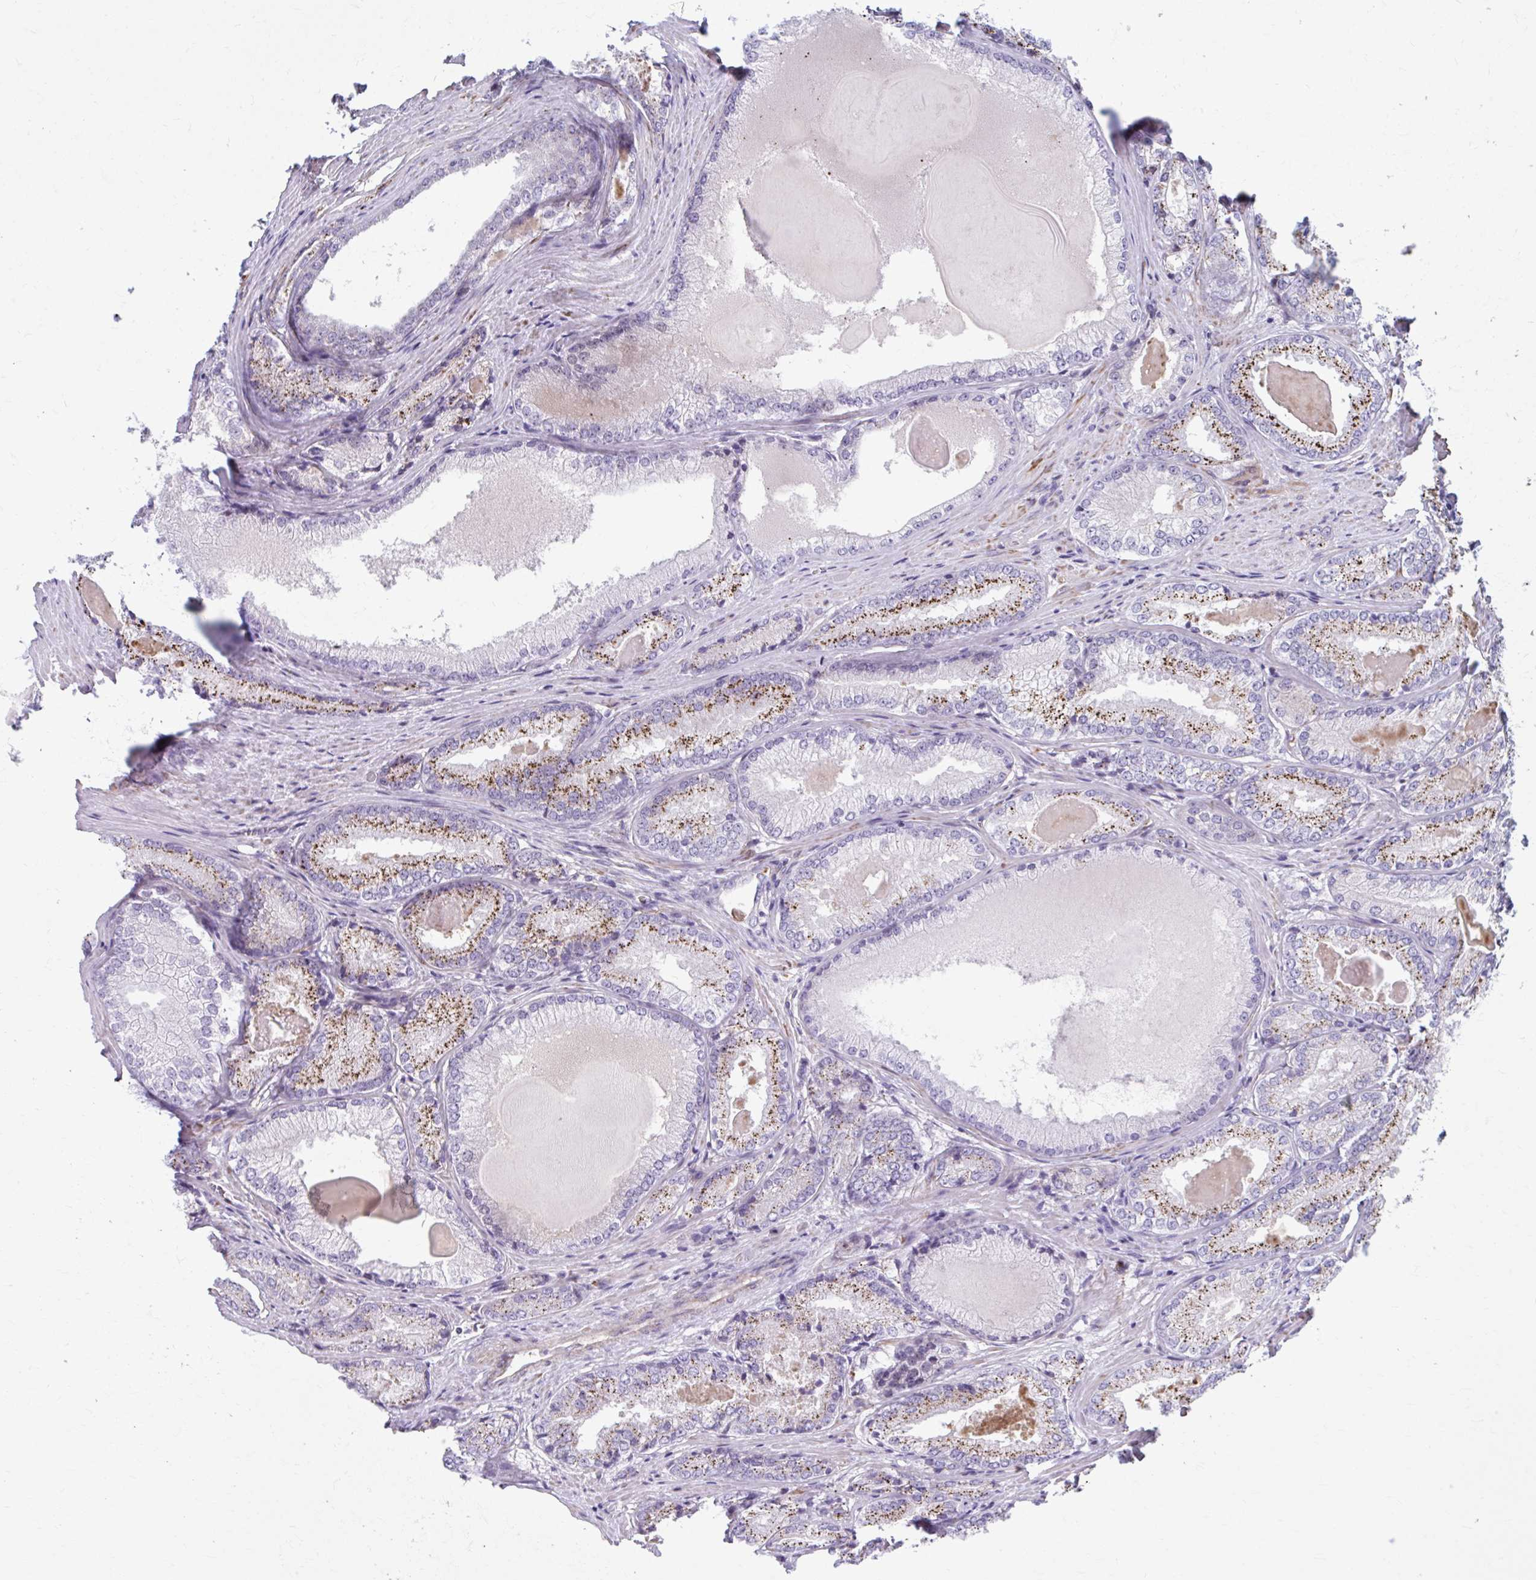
{"staining": {"intensity": "strong", "quantity": "25%-75%", "location": "cytoplasmic/membranous"}, "tissue": "prostate cancer", "cell_type": "Tumor cells", "image_type": "cancer", "snomed": [{"axis": "morphology", "description": "Adenocarcinoma, NOS"}, {"axis": "morphology", "description": "Adenocarcinoma, Low grade"}, {"axis": "topography", "description": "Prostate"}], "caption": "A micrograph of prostate adenocarcinoma stained for a protein reveals strong cytoplasmic/membranous brown staining in tumor cells. (DAB (3,3'-diaminobenzidine) IHC with brightfield microscopy, high magnification).", "gene": "LRRC4B", "patient": {"sex": "male", "age": 68}}